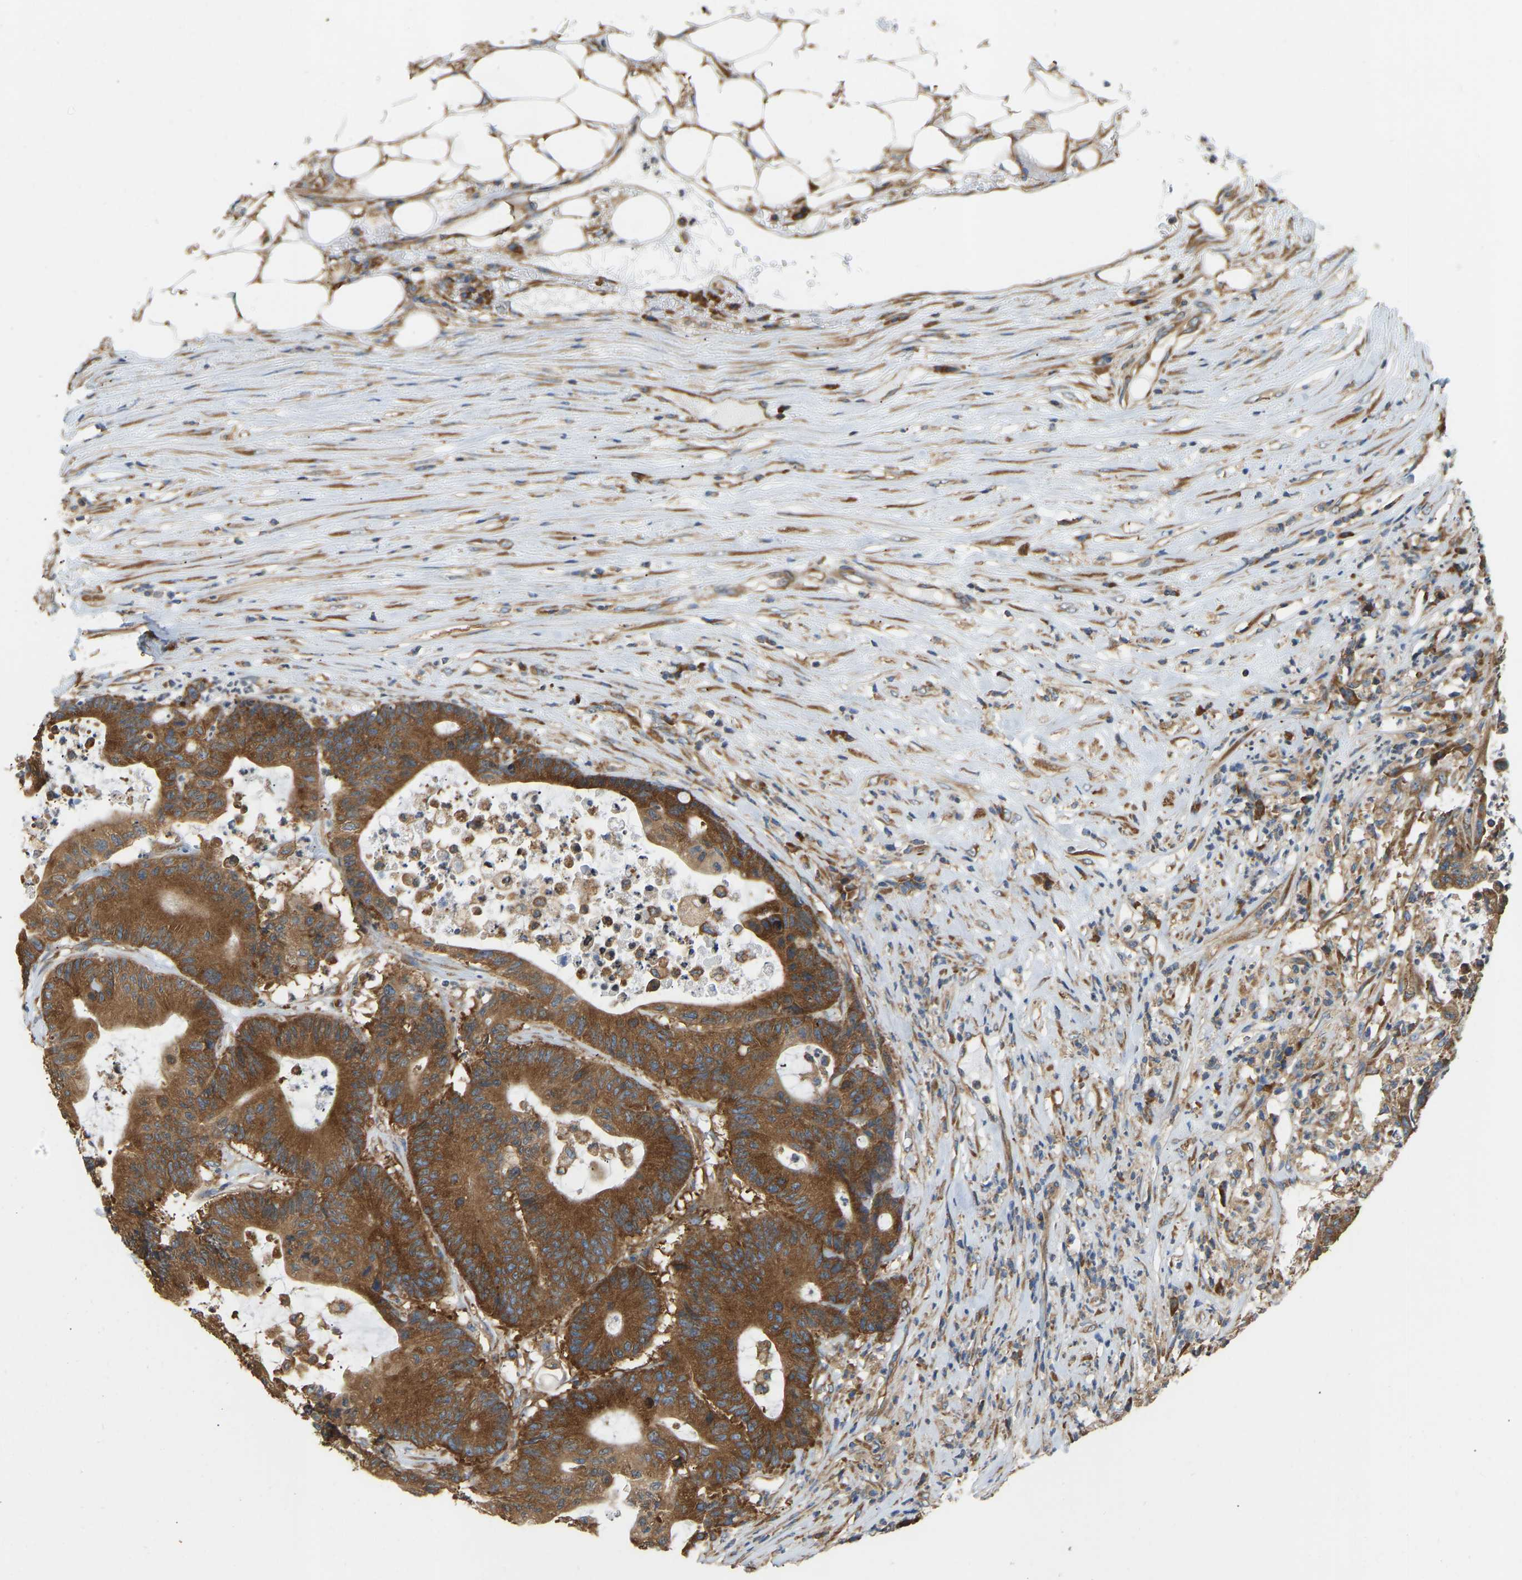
{"staining": {"intensity": "strong", "quantity": ">75%", "location": "cytoplasmic/membranous"}, "tissue": "colorectal cancer", "cell_type": "Tumor cells", "image_type": "cancer", "snomed": [{"axis": "morphology", "description": "Adenocarcinoma, NOS"}, {"axis": "topography", "description": "Colon"}], "caption": "Strong cytoplasmic/membranous protein expression is seen in approximately >75% of tumor cells in colorectal cancer (adenocarcinoma).", "gene": "RPS6KB2", "patient": {"sex": "female", "age": 84}}